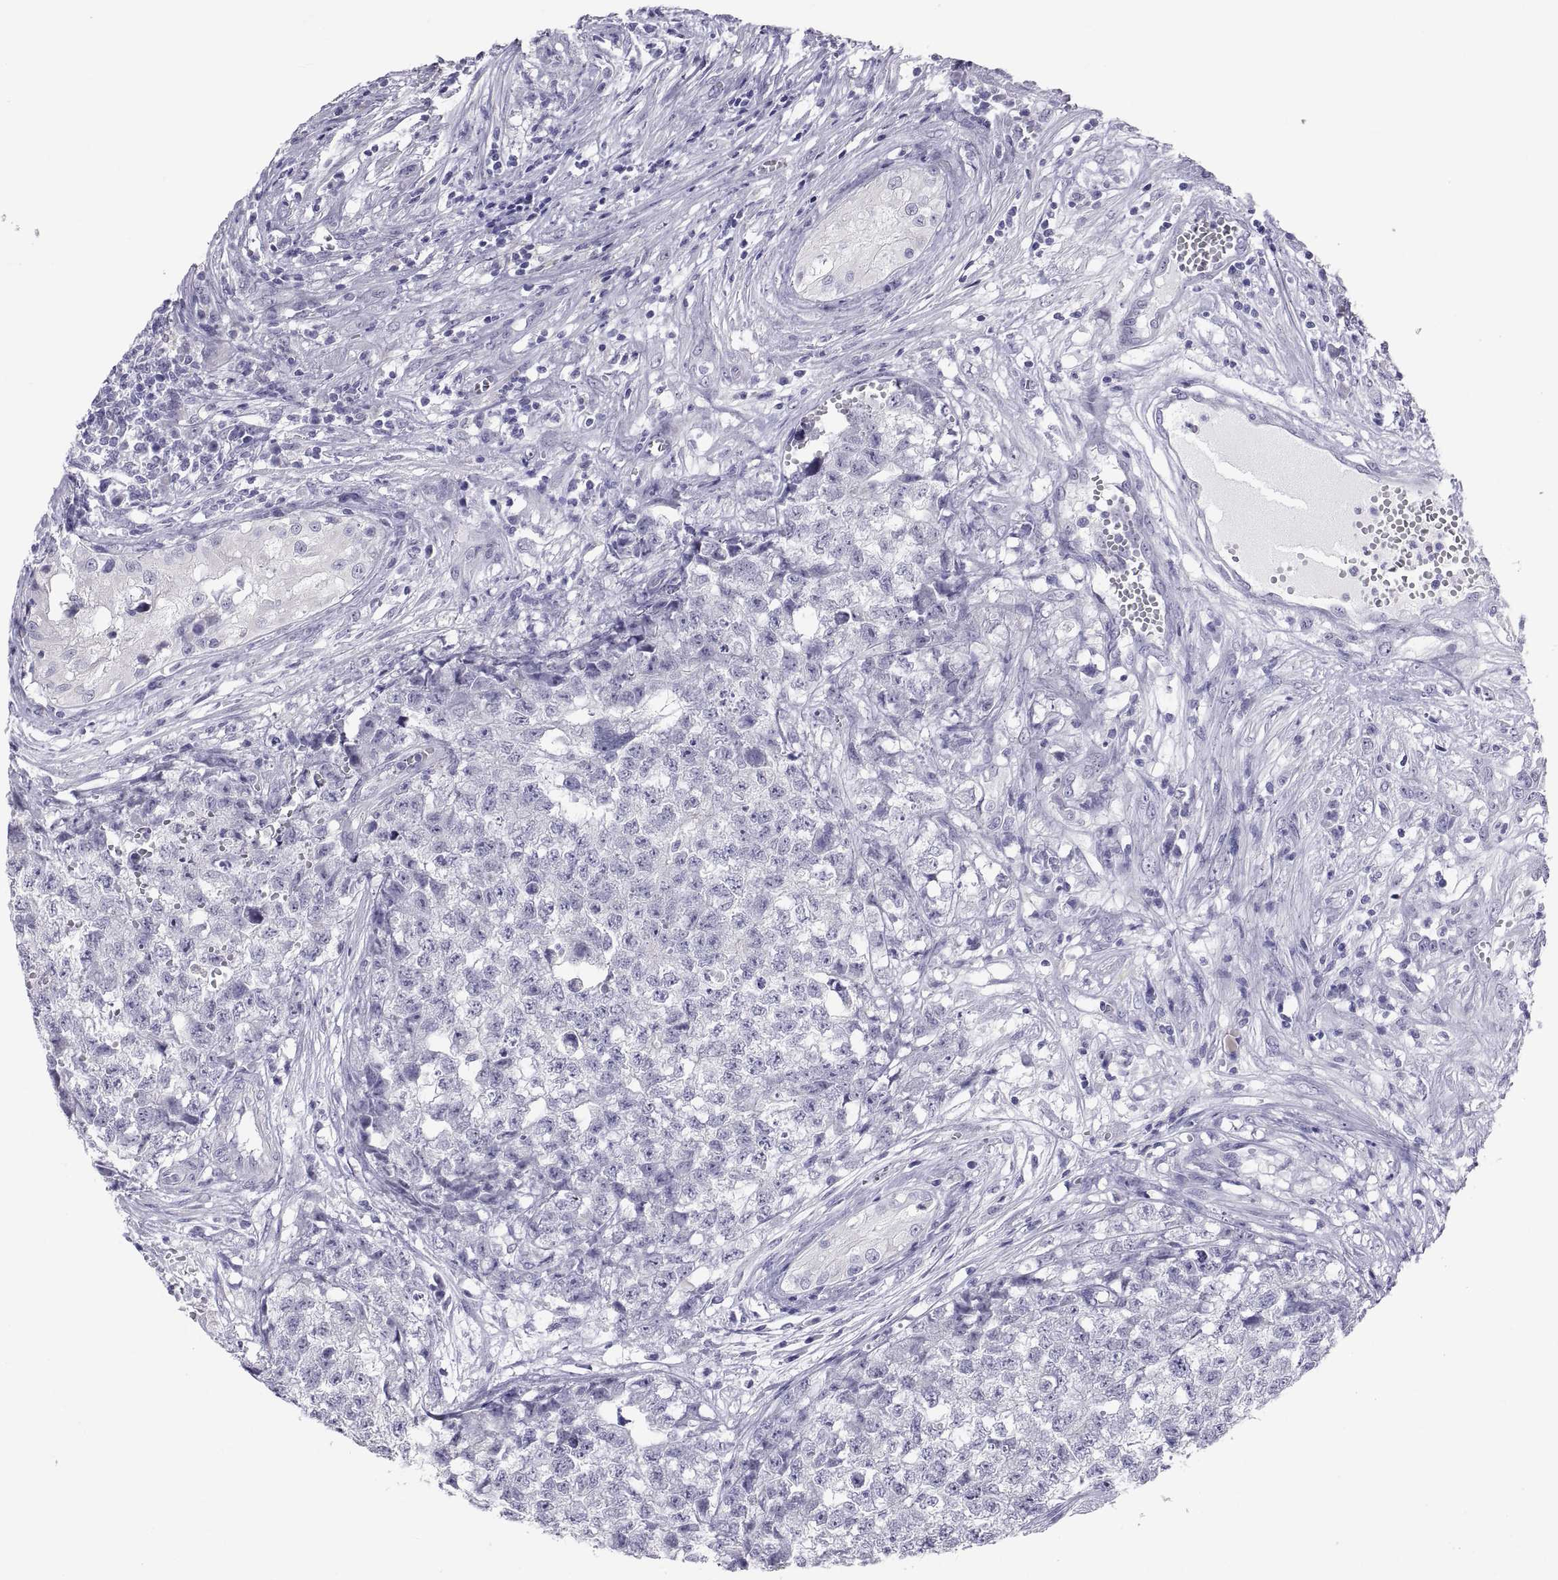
{"staining": {"intensity": "negative", "quantity": "none", "location": "none"}, "tissue": "testis cancer", "cell_type": "Tumor cells", "image_type": "cancer", "snomed": [{"axis": "morphology", "description": "Seminoma, NOS"}, {"axis": "morphology", "description": "Carcinoma, Embryonal, NOS"}, {"axis": "topography", "description": "Testis"}], "caption": "IHC image of neoplastic tissue: embryonal carcinoma (testis) stained with DAB displays no significant protein positivity in tumor cells.", "gene": "FAM170A", "patient": {"sex": "male", "age": 22}}